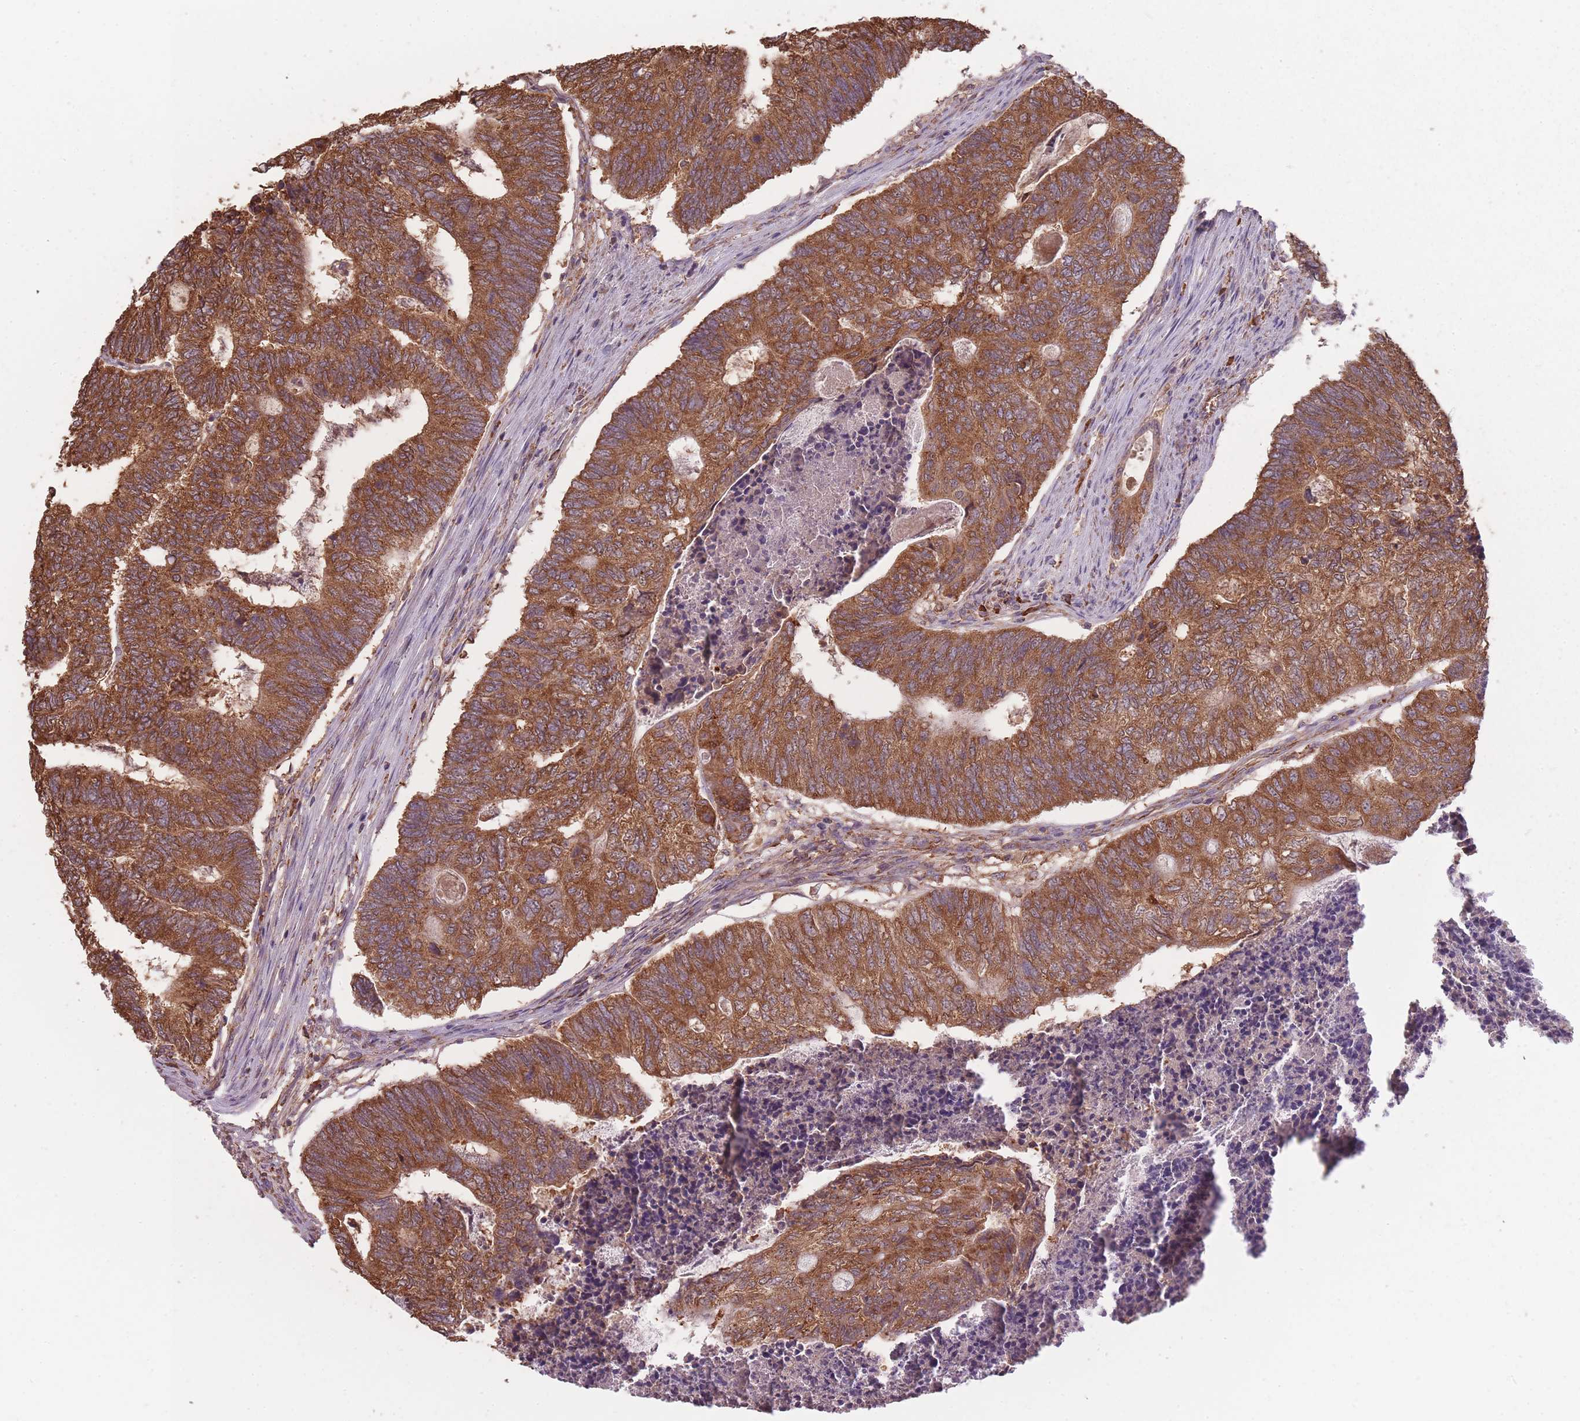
{"staining": {"intensity": "strong", "quantity": ">75%", "location": "cytoplasmic/membranous"}, "tissue": "colorectal cancer", "cell_type": "Tumor cells", "image_type": "cancer", "snomed": [{"axis": "morphology", "description": "Adenocarcinoma, NOS"}, {"axis": "topography", "description": "Colon"}], "caption": "Colorectal cancer stained with immunohistochemistry demonstrates strong cytoplasmic/membranous positivity in about >75% of tumor cells.", "gene": "SANBR", "patient": {"sex": "female", "age": 67}}